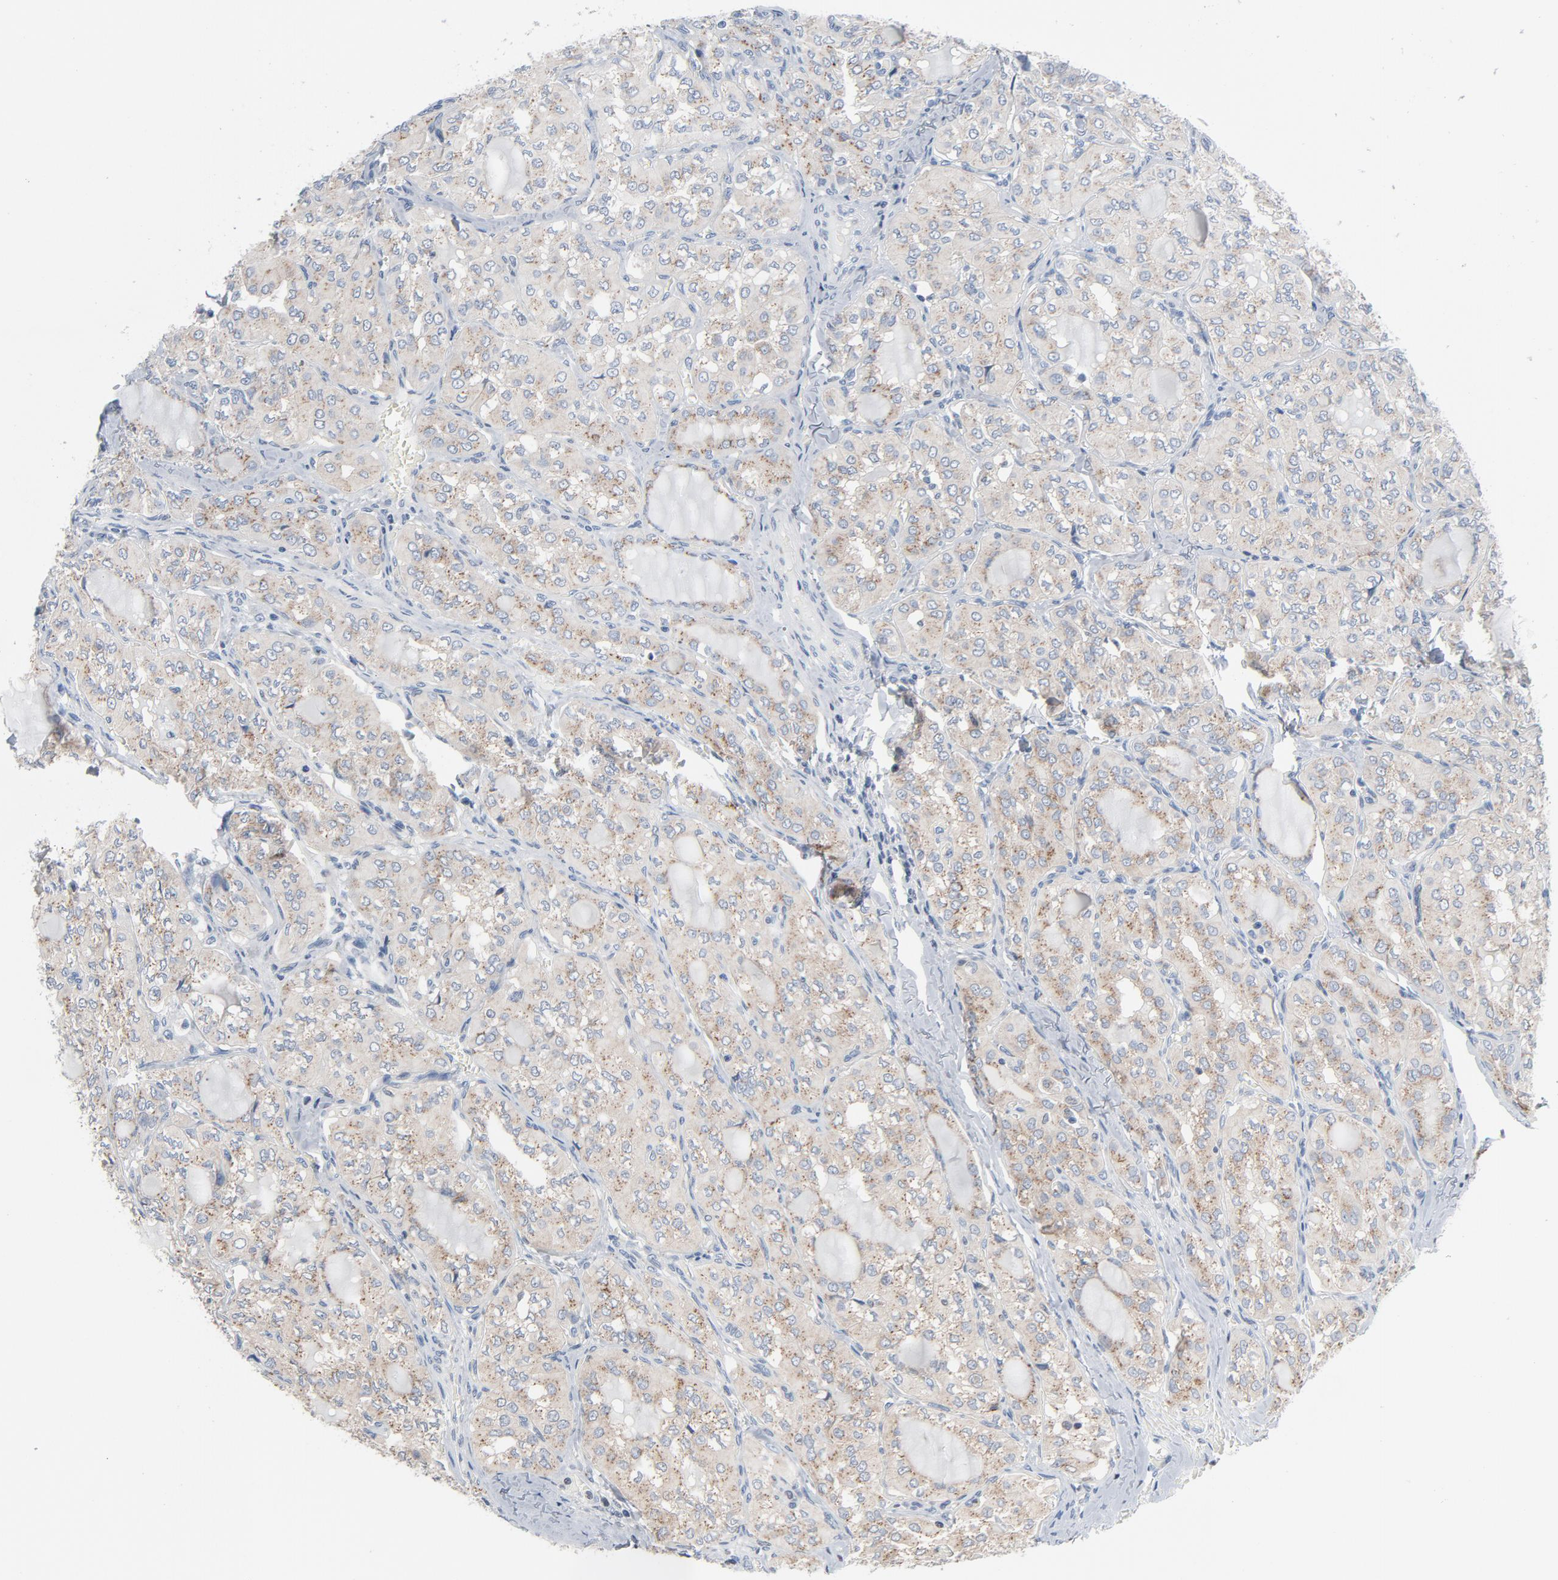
{"staining": {"intensity": "moderate", "quantity": ">75%", "location": "cytoplasmic/membranous"}, "tissue": "thyroid cancer", "cell_type": "Tumor cells", "image_type": "cancer", "snomed": [{"axis": "morphology", "description": "Papillary adenocarcinoma, NOS"}, {"axis": "topography", "description": "Thyroid gland"}], "caption": "The micrograph reveals immunohistochemical staining of papillary adenocarcinoma (thyroid). There is moderate cytoplasmic/membranous expression is appreciated in about >75% of tumor cells.", "gene": "YIPF6", "patient": {"sex": "male", "age": 20}}